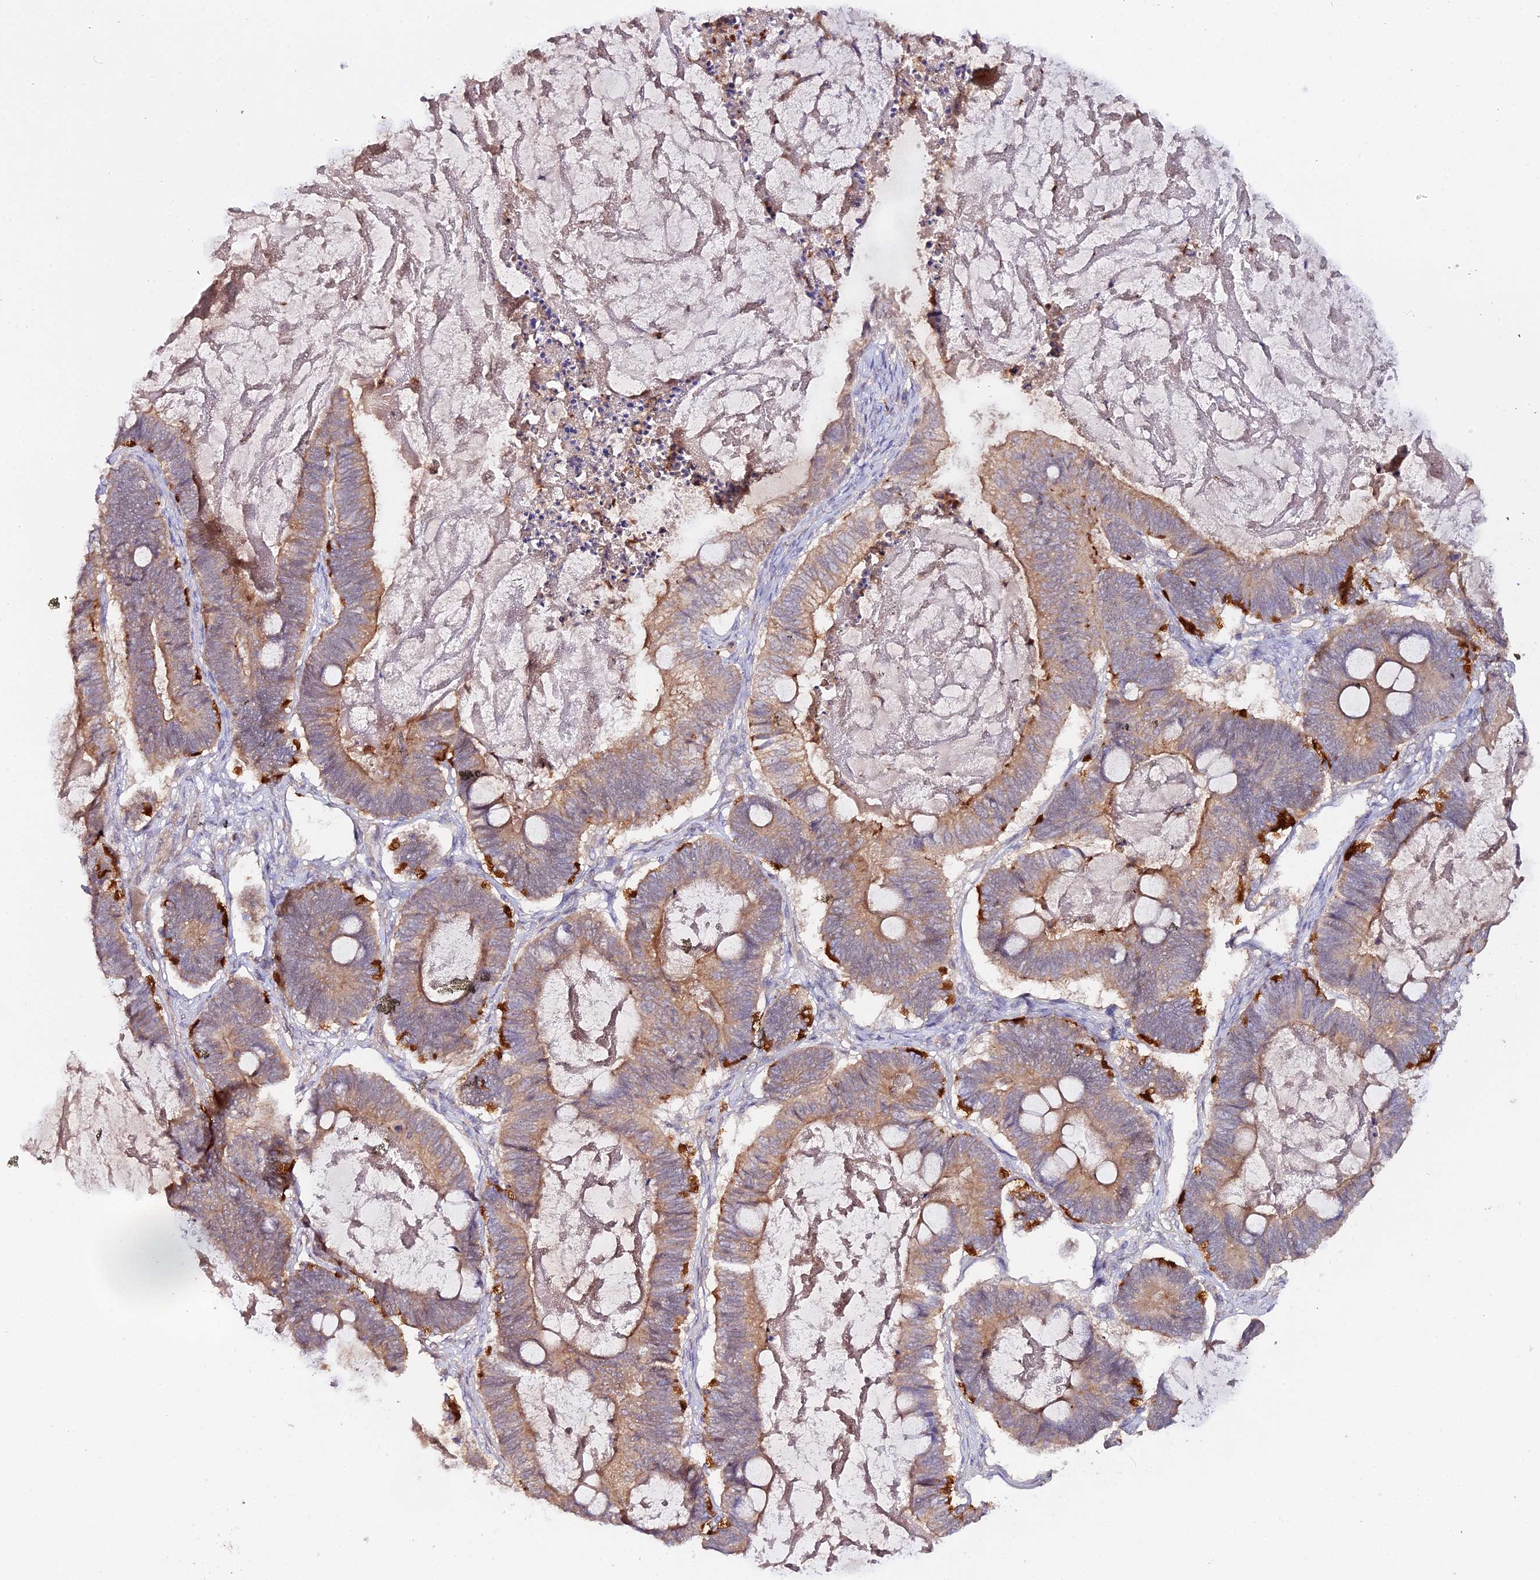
{"staining": {"intensity": "moderate", "quantity": ">75%", "location": "cytoplasmic/membranous"}, "tissue": "ovarian cancer", "cell_type": "Tumor cells", "image_type": "cancer", "snomed": [{"axis": "morphology", "description": "Cystadenocarcinoma, mucinous, NOS"}, {"axis": "topography", "description": "Ovary"}], "caption": "Immunohistochemistry histopathology image of human ovarian cancer stained for a protein (brown), which reveals medium levels of moderate cytoplasmic/membranous expression in approximately >75% of tumor cells.", "gene": "TRIM26", "patient": {"sex": "female", "age": 61}}